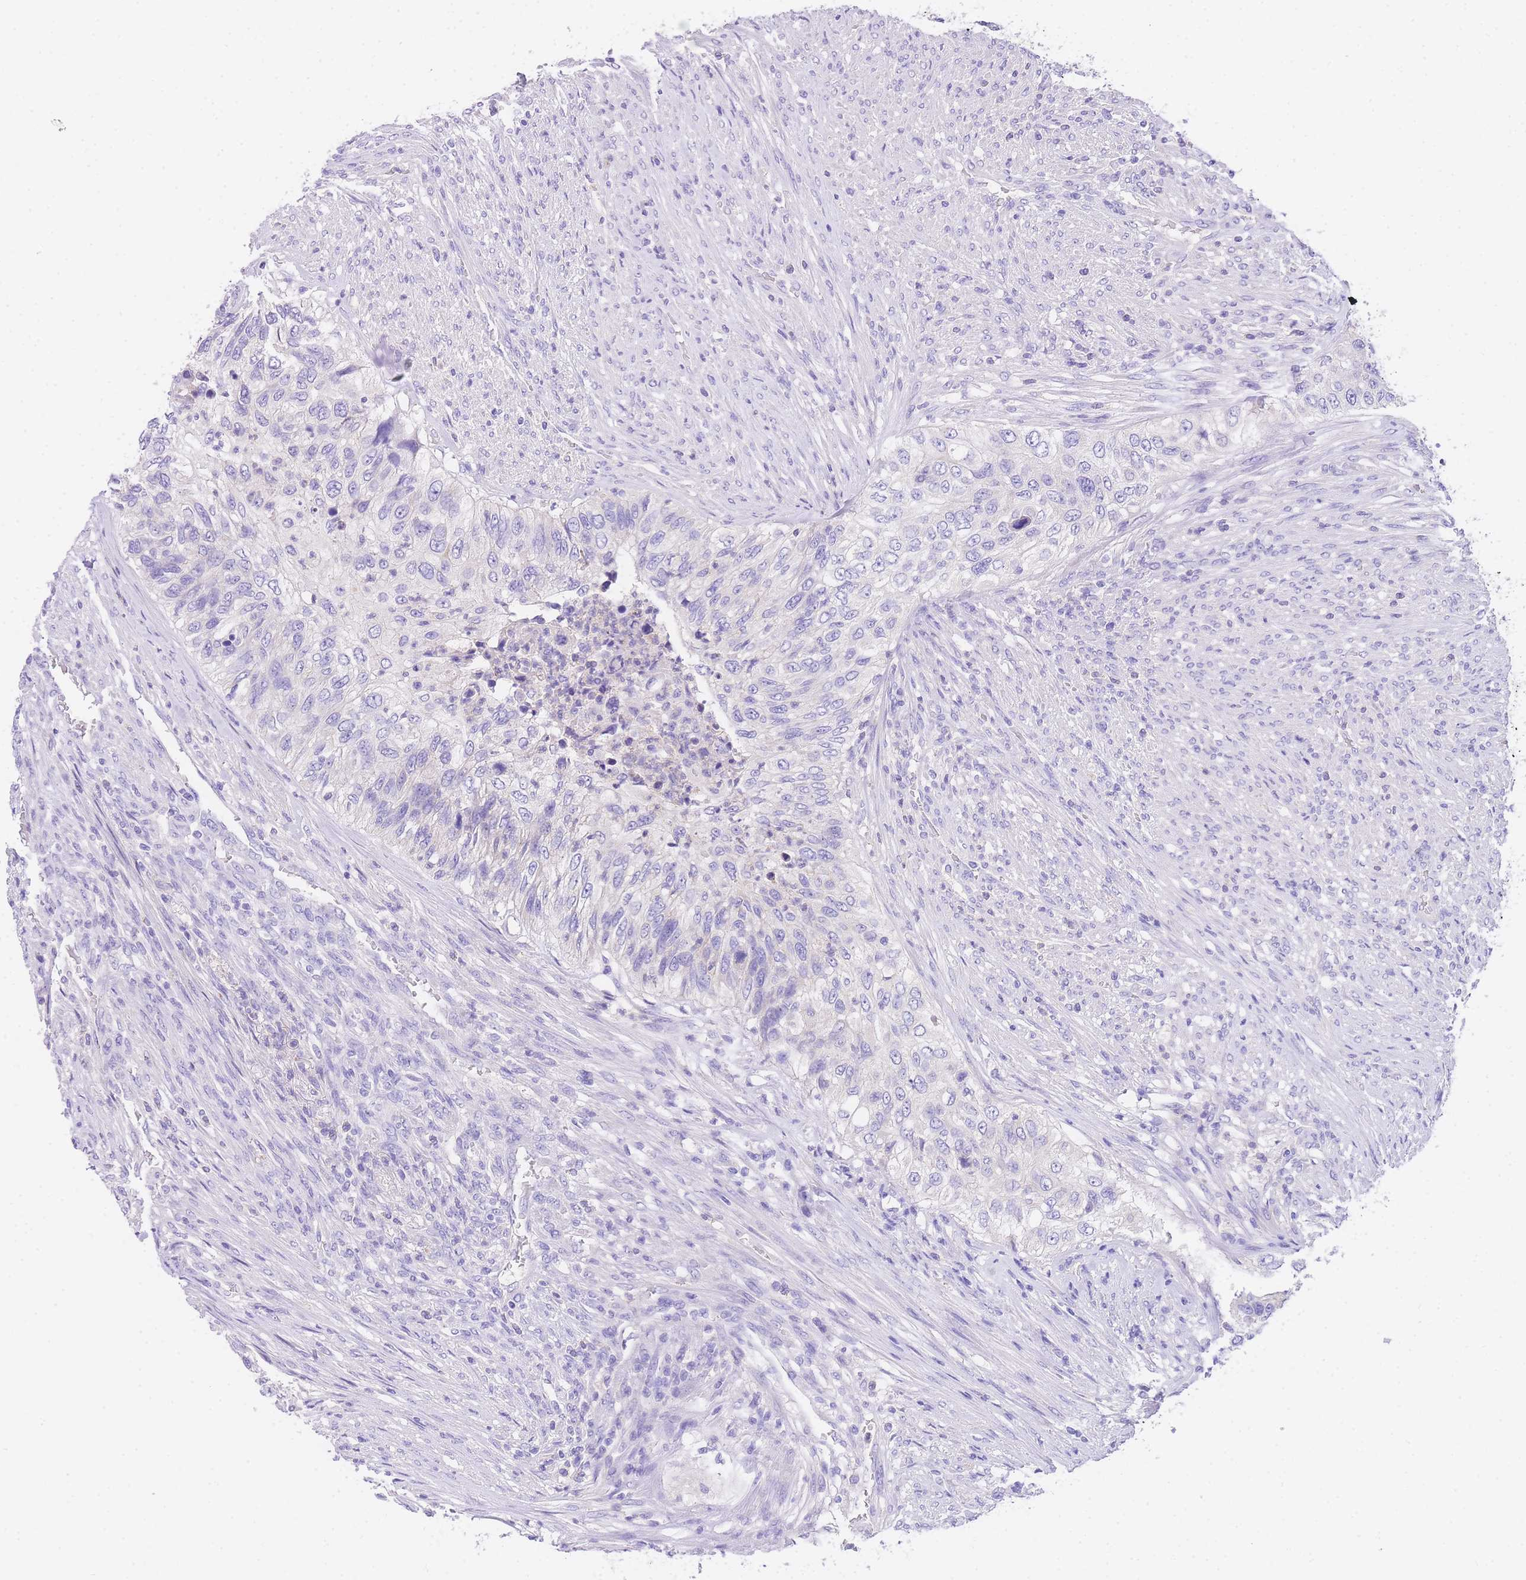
{"staining": {"intensity": "negative", "quantity": "none", "location": "none"}, "tissue": "urothelial cancer", "cell_type": "Tumor cells", "image_type": "cancer", "snomed": [{"axis": "morphology", "description": "Urothelial carcinoma, High grade"}, {"axis": "topography", "description": "Urinary bladder"}], "caption": "Immunohistochemistry (IHC) photomicrograph of neoplastic tissue: human high-grade urothelial carcinoma stained with DAB (3,3'-diaminobenzidine) exhibits no significant protein staining in tumor cells.", "gene": "EPN2", "patient": {"sex": "female", "age": 60}}